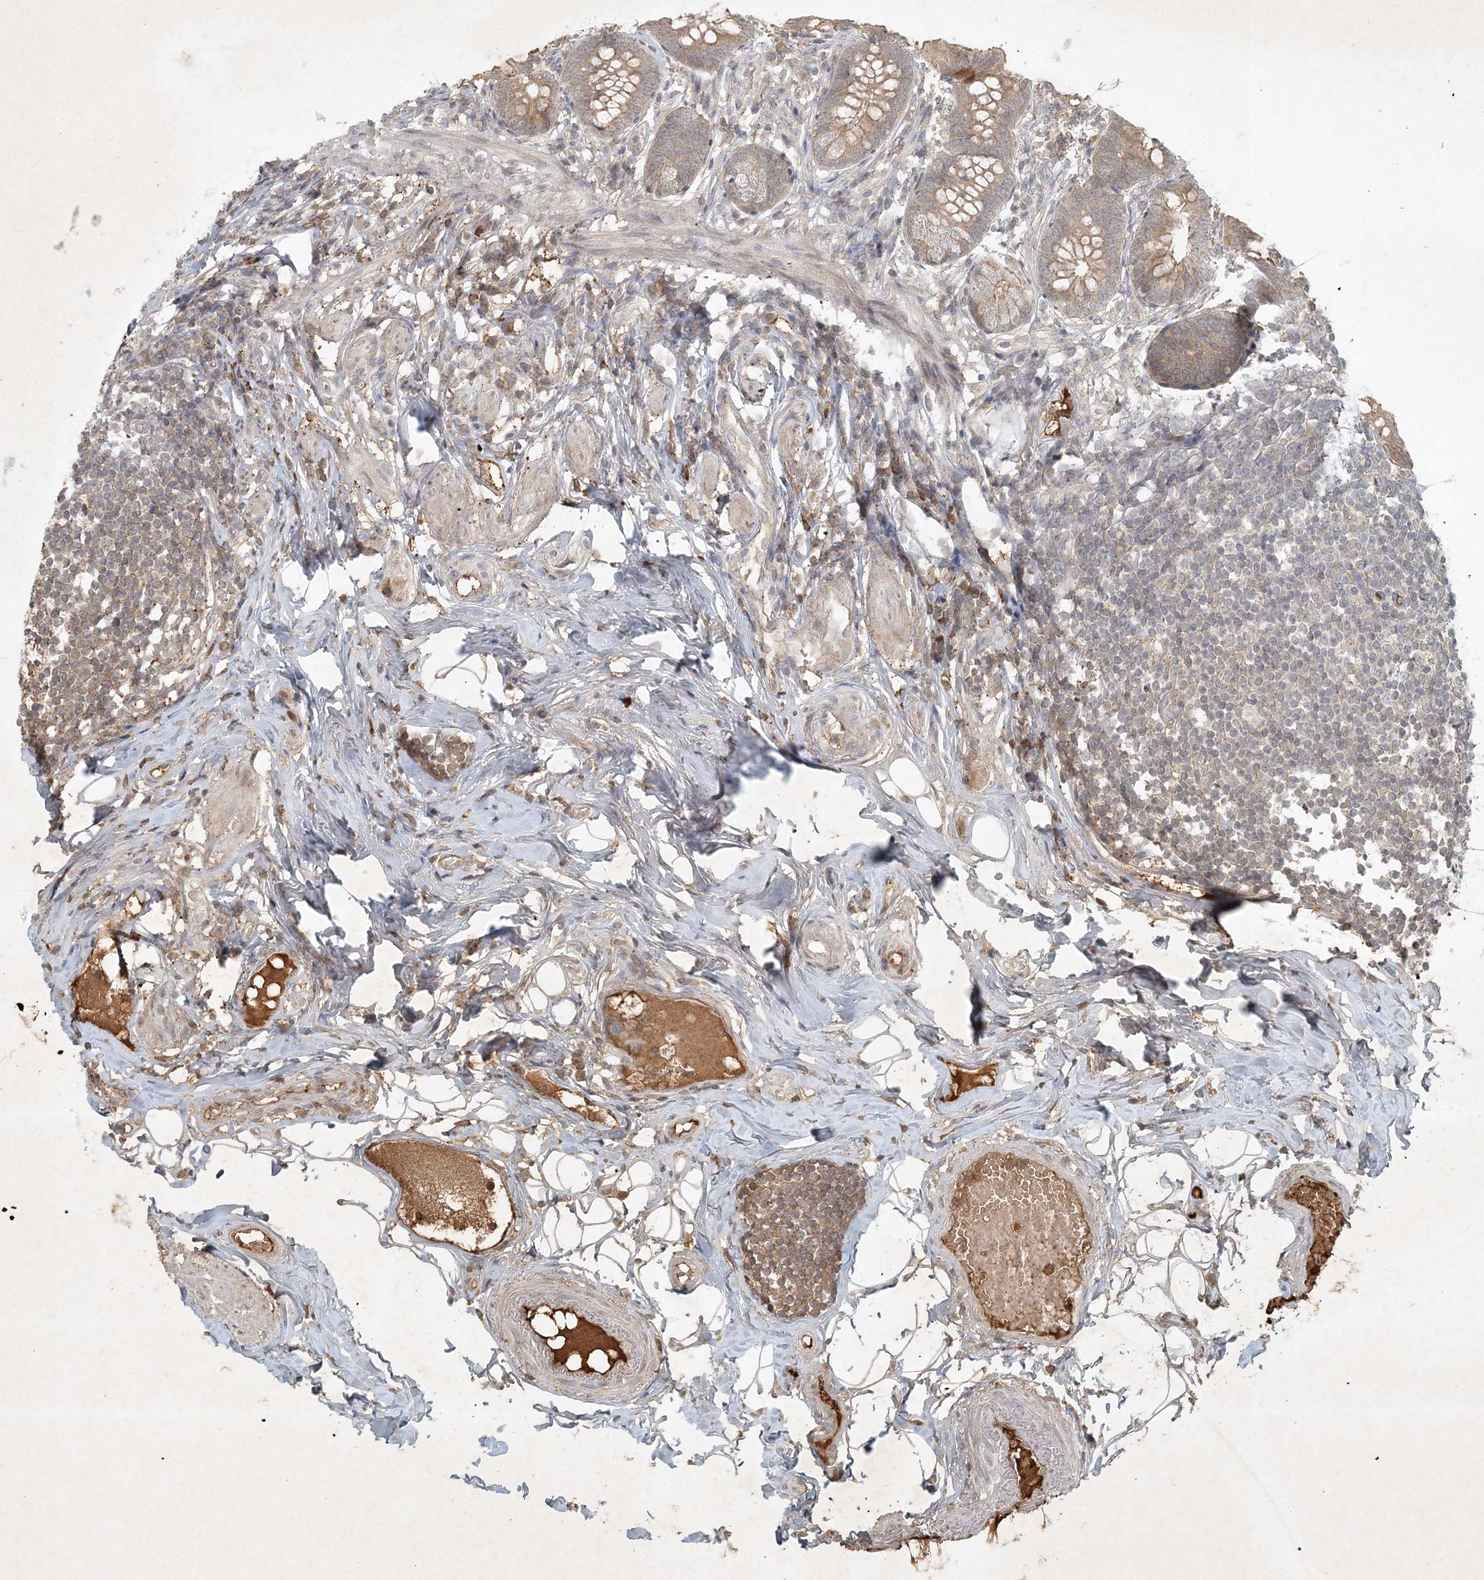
{"staining": {"intensity": "moderate", "quantity": ">75%", "location": "cytoplasmic/membranous"}, "tissue": "appendix", "cell_type": "Glandular cells", "image_type": "normal", "snomed": [{"axis": "morphology", "description": "Normal tissue, NOS"}, {"axis": "topography", "description": "Appendix"}], "caption": "Immunohistochemistry (IHC) of normal appendix exhibits medium levels of moderate cytoplasmic/membranous positivity in approximately >75% of glandular cells.", "gene": "TNFAIP6", "patient": {"sex": "female", "age": 62}}